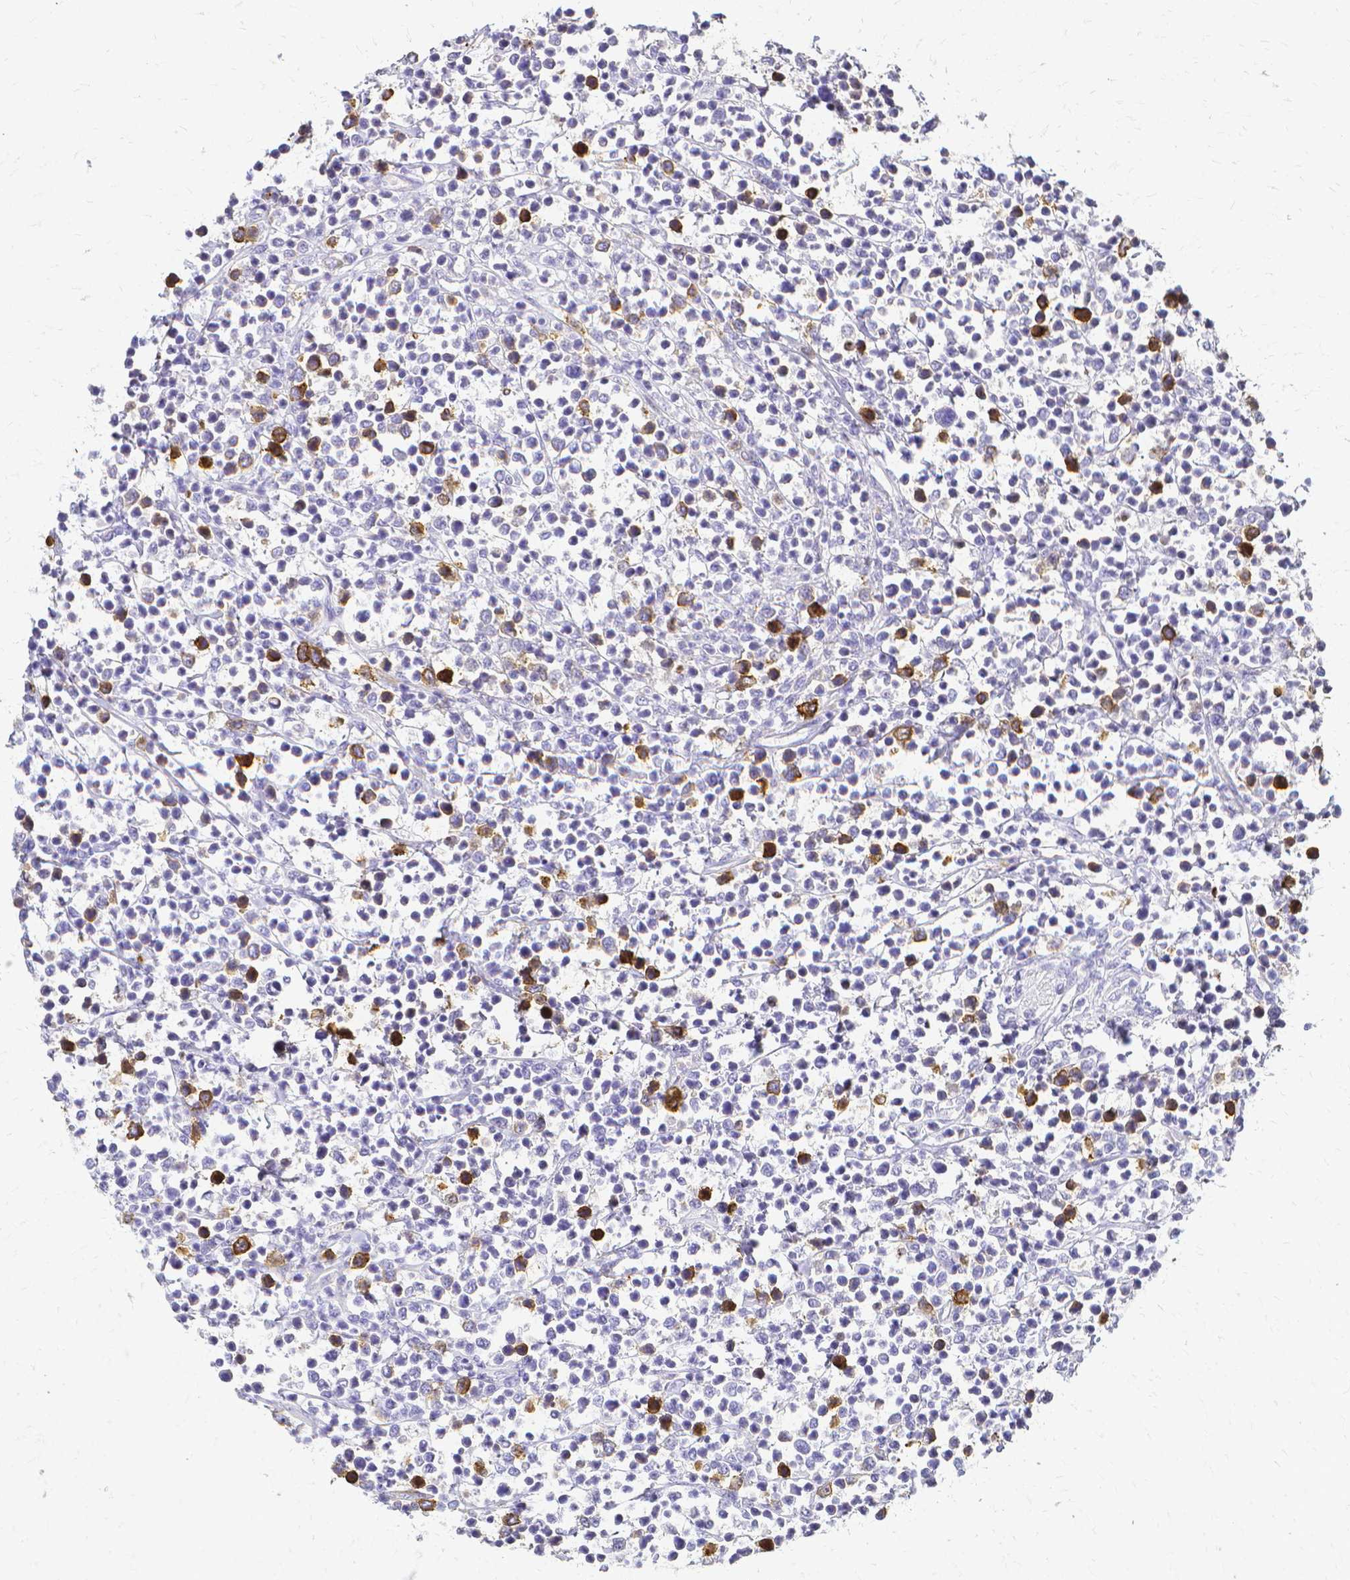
{"staining": {"intensity": "strong", "quantity": "<25%", "location": "cytoplasmic/membranous"}, "tissue": "lymphoma", "cell_type": "Tumor cells", "image_type": "cancer", "snomed": [{"axis": "morphology", "description": "Malignant lymphoma, non-Hodgkin's type, High grade"}, {"axis": "topography", "description": "Soft tissue"}], "caption": "Immunohistochemical staining of lymphoma reveals medium levels of strong cytoplasmic/membranous positivity in about <25% of tumor cells.", "gene": "CCNB1", "patient": {"sex": "female", "age": 56}}